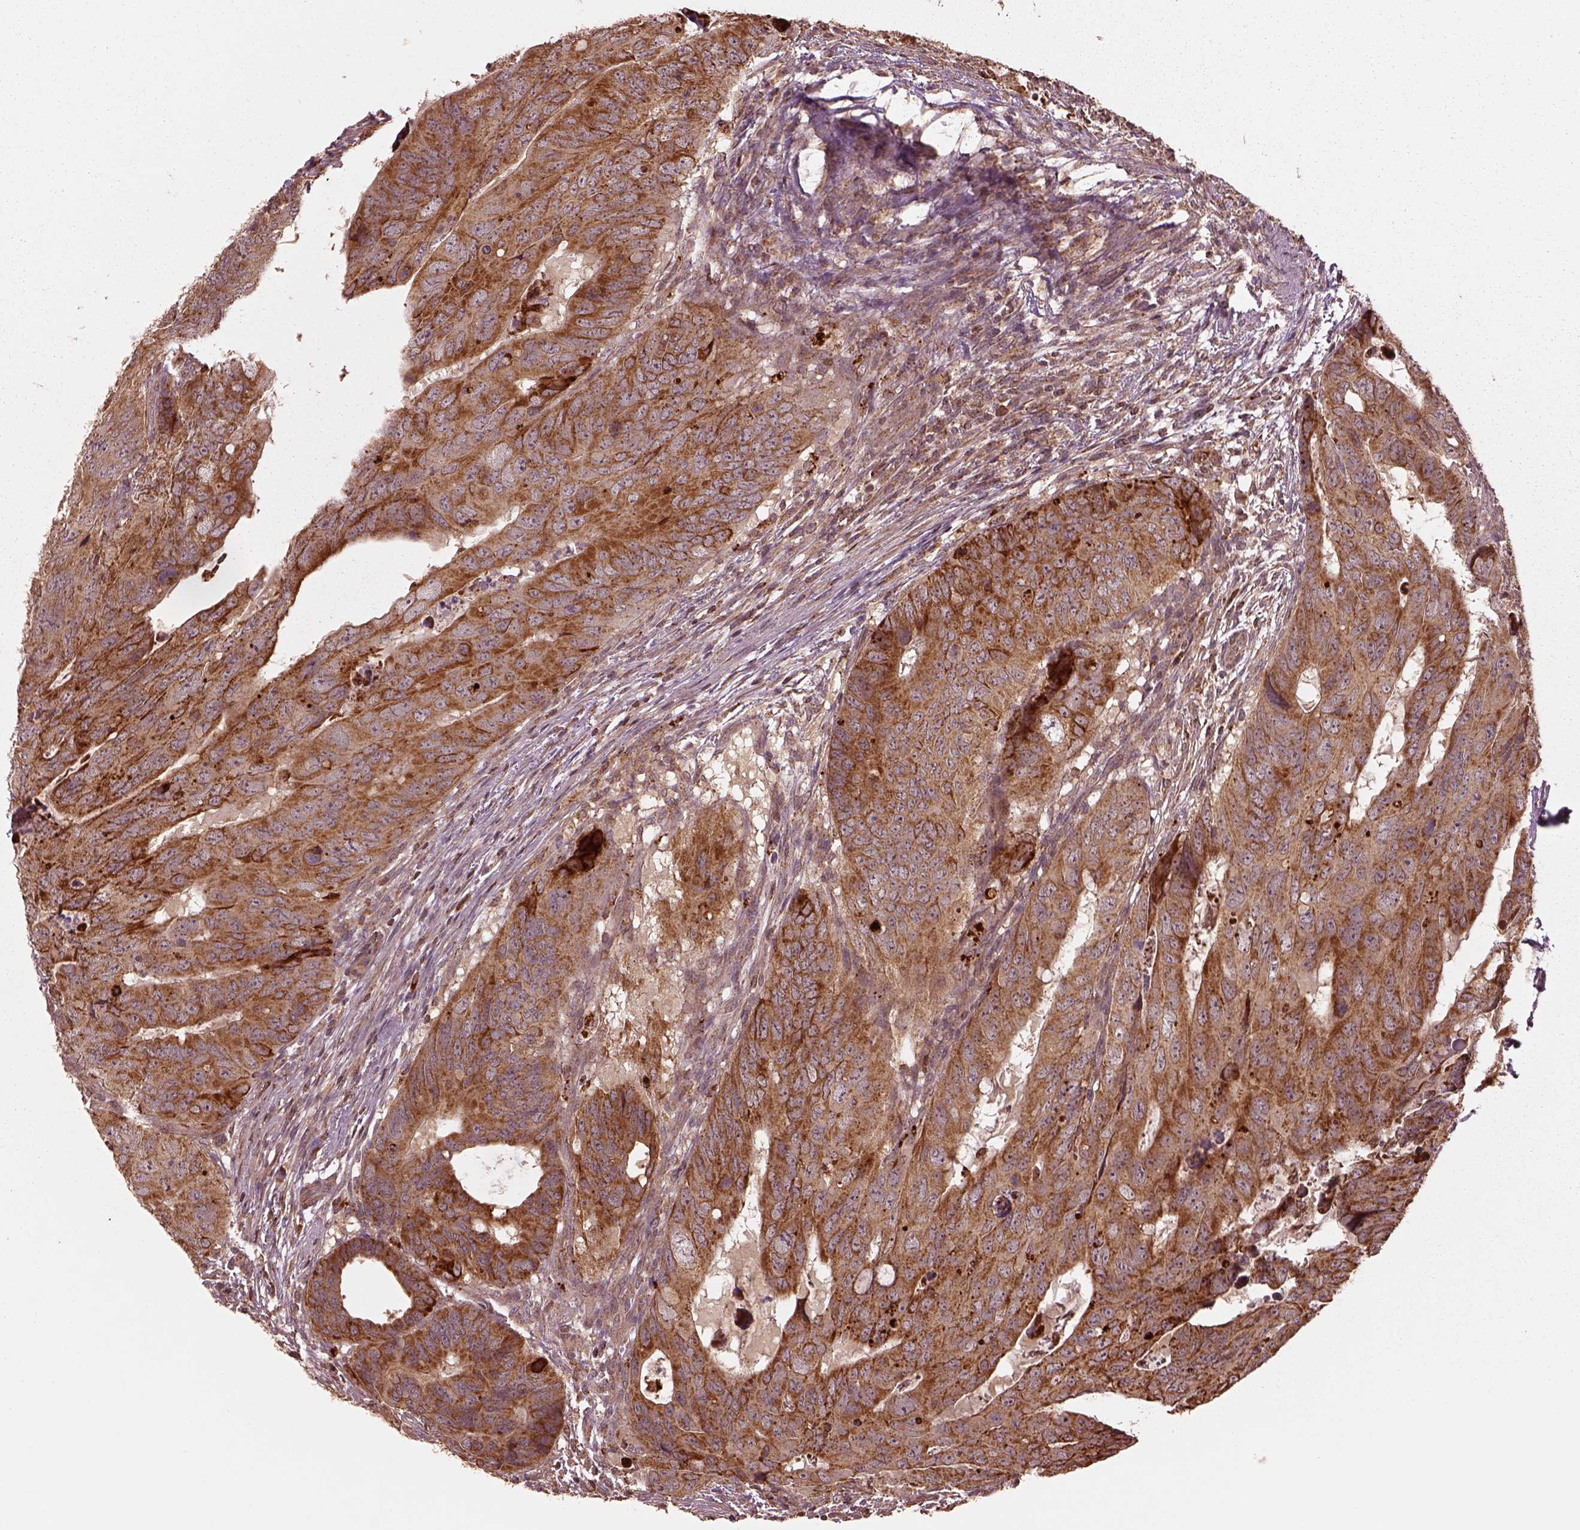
{"staining": {"intensity": "moderate", "quantity": ">75%", "location": "cytoplasmic/membranous"}, "tissue": "colorectal cancer", "cell_type": "Tumor cells", "image_type": "cancer", "snomed": [{"axis": "morphology", "description": "Adenocarcinoma, NOS"}, {"axis": "topography", "description": "Colon"}], "caption": "Protein expression analysis of colorectal adenocarcinoma displays moderate cytoplasmic/membranous positivity in about >75% of tumor cells.", "gene": "SEL1L3", "patient": {"sex": "male", "age": 79}}